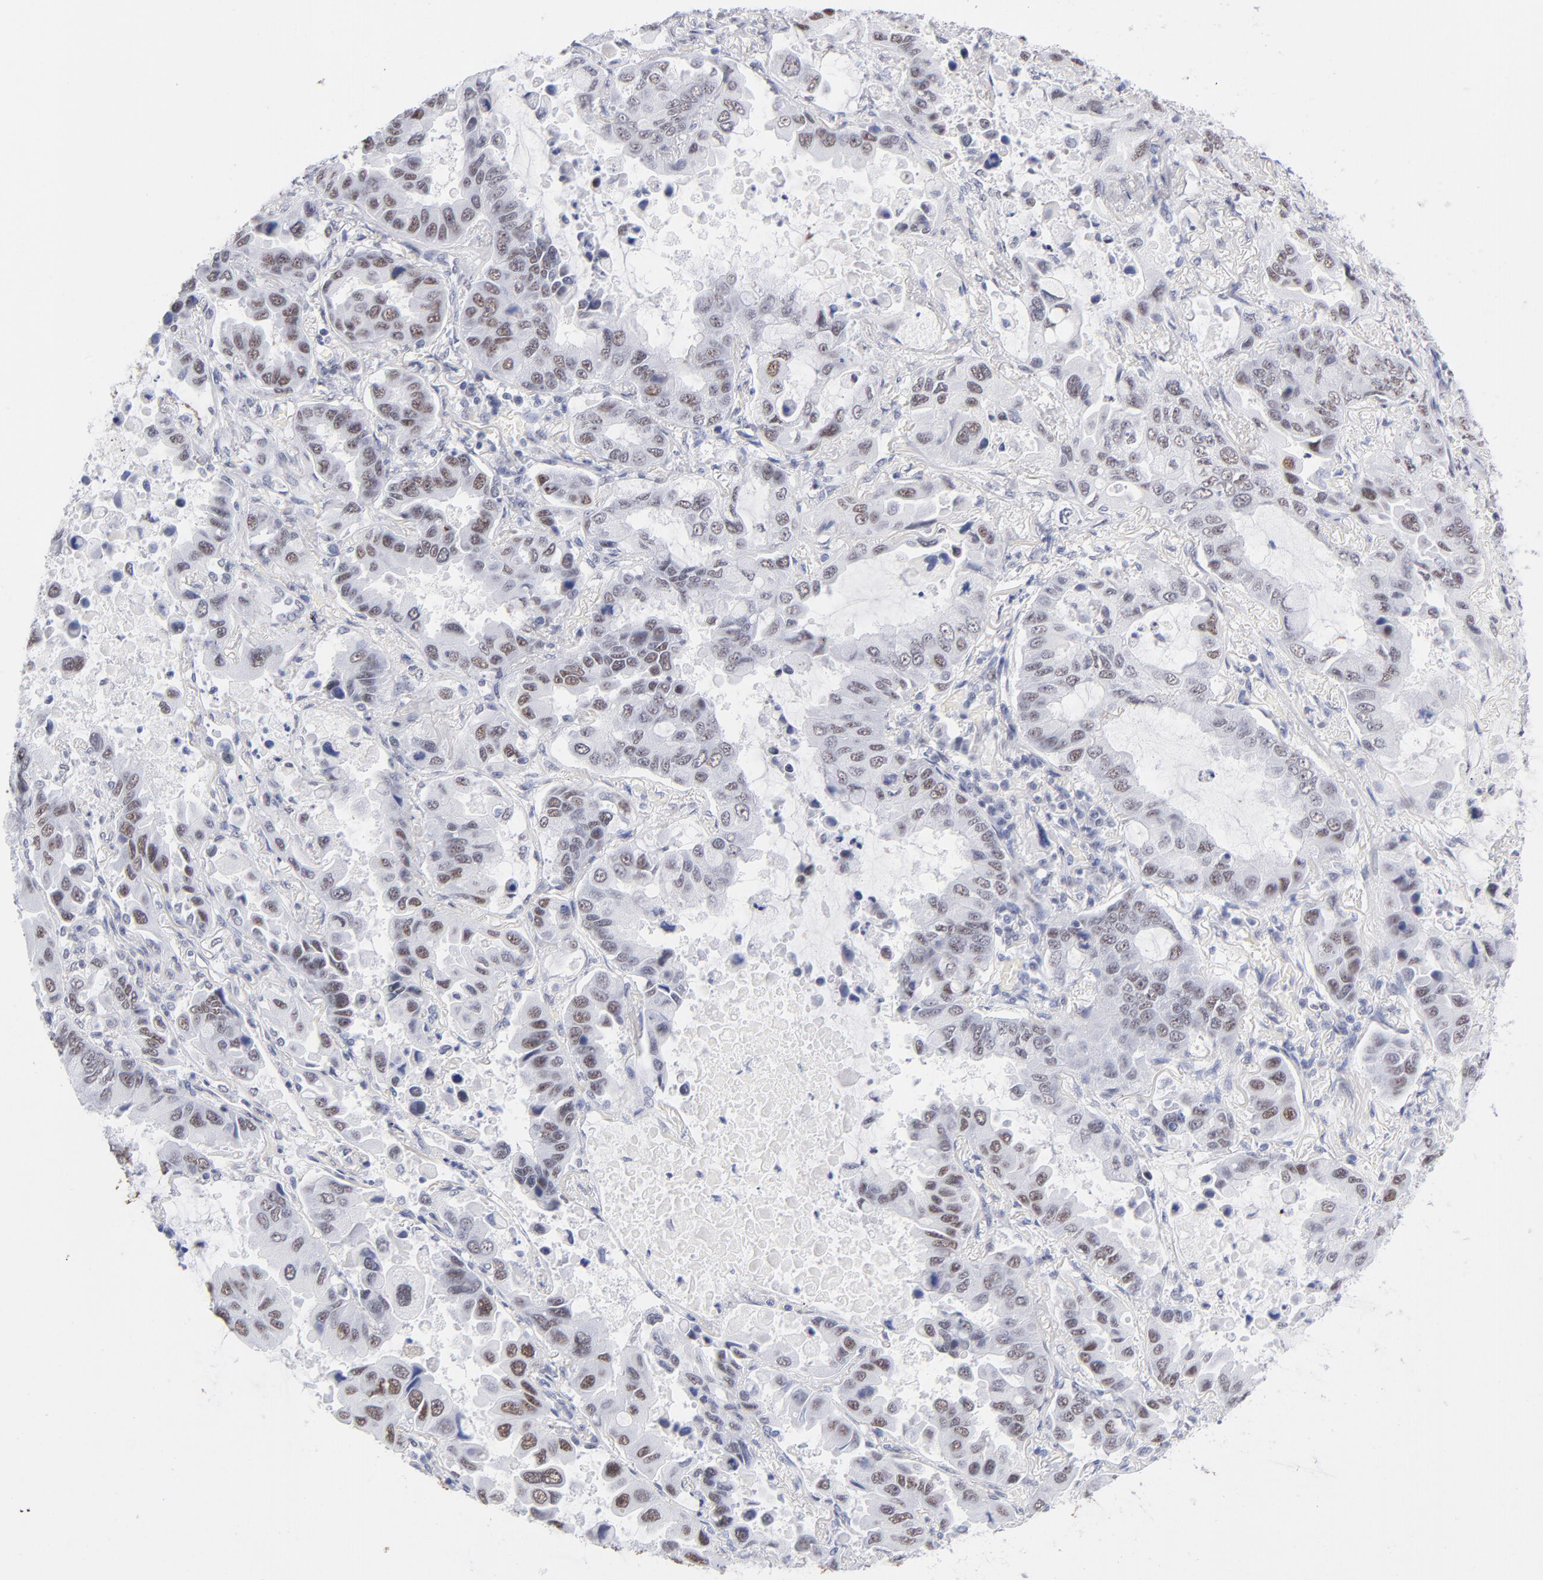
{"staining": {"intensity": "moderate", "quantity": "25%-75%", "location": "nuclear"}, "tissue": "lung cancer", "cell_type": "Tumor cells", "image_type": "cancer", "snomed": [{"axis": "morphology", "description": "Adenocarcinoma, NOS"}, {"axis": "topography", "description": "Lung"}], "caption": "Immunohistochemistry (IHC) (DAB) staining of lung adenocarcinoma exhibits moderate nuclear protein expression in approximately 25%-75% of tumor cells. (DAB (3,3'-diaminobenzidine) IHC, brown staining for protein, blue staining for nuclei).", "gene": "SNRPB", "patient": {"sex": "male", "age": 64}}